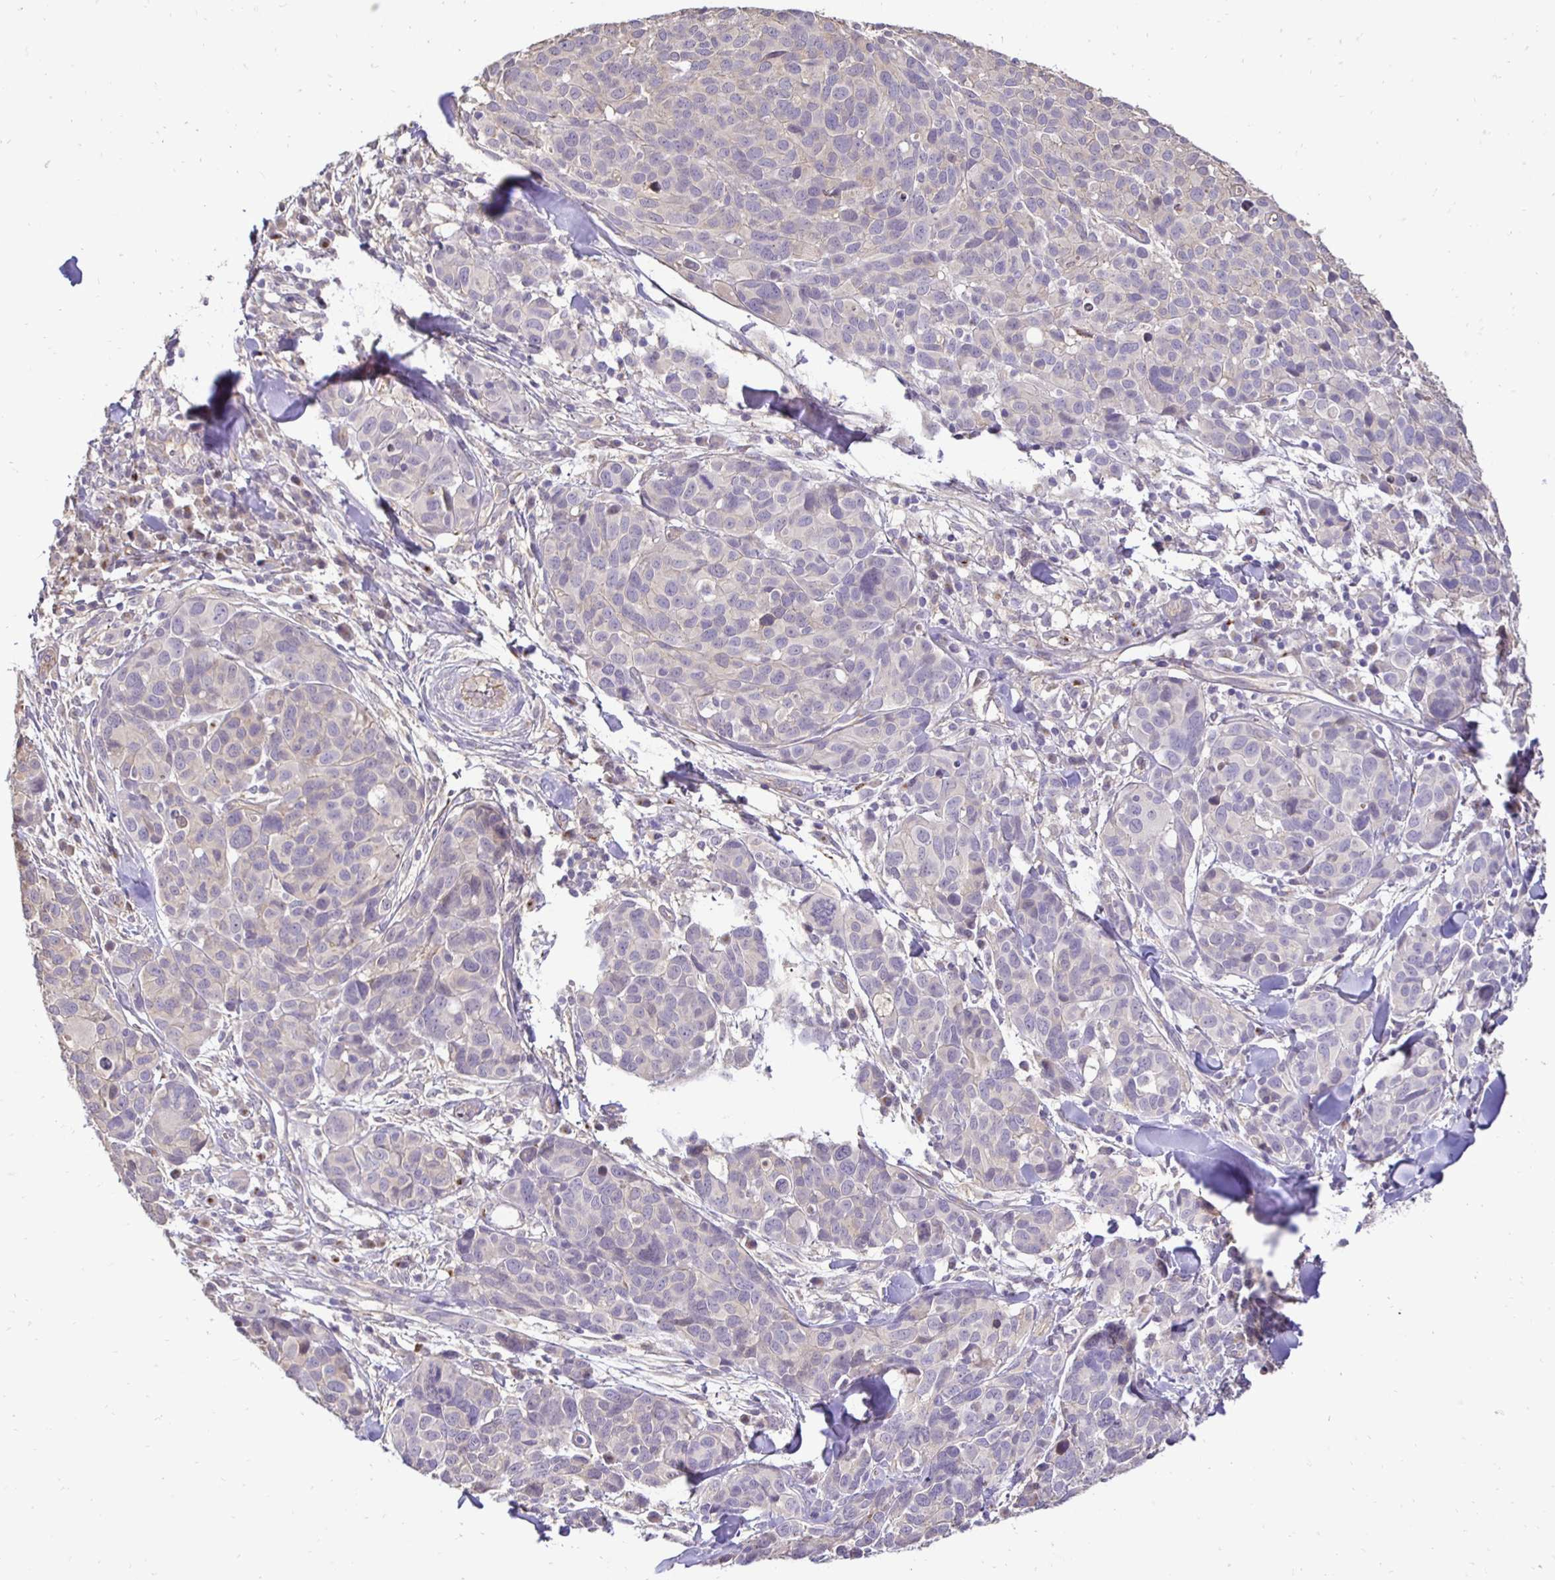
{"staining": {"intensity": "negative", "quantity": "none", "location": "none"}, "tissue": "melanoma", "cell_type": "Tumor cells", "image_type": "cancer", "snomed": [{"axis": "morphology", "description": "Malignant melanoma, NOS"}, {"axis": "topography", "description": "Skin"}], "caption": "IHC of human melanoma shows no positivity in tumor cells.", "gene": "SLC9A1", "patient": {"sex": "male", "age": 51}}